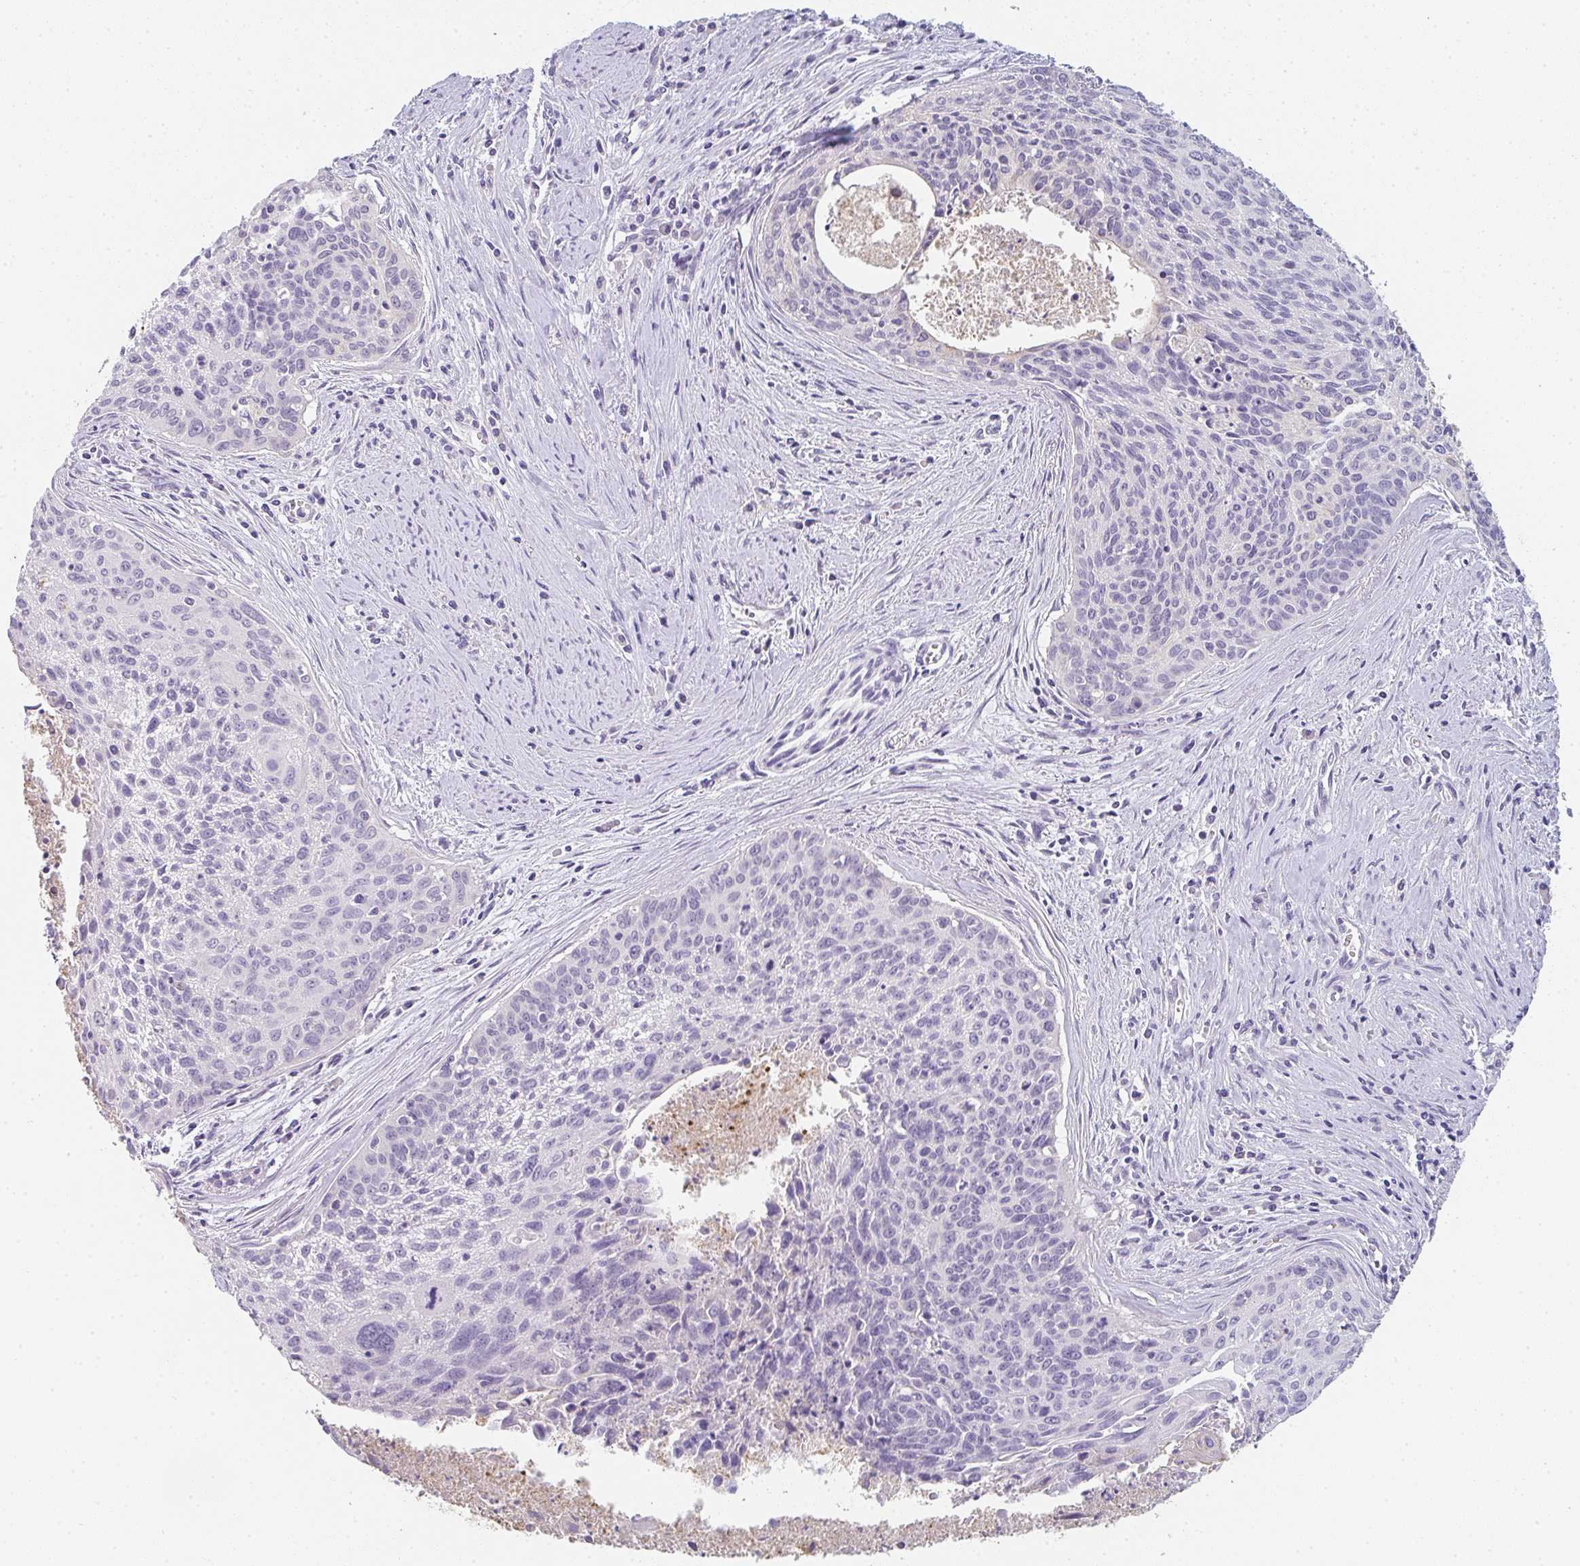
{"staining": {"intensity": "negative", "quantity": "none", "location": "none"}, "tissue": "cervical cancer", "cell_type": "Tumor cells", "image_type": "cancer", "snomed": [{"axis": "morphology", "description": "Squamous cell carcinoma, NOS"}, {"axis": "topography", "description": "Cervix"}], "caption": "A high-resolution micrograph shows immunohistochemistry staining of cervical cancer, which displays no significant positivity in tumor cells. The staining is performed using DAB brown chromogen with nuclei counter-stained in using hematoxylin.", "gene": "C1QTNF8", "patient": {"sex": "female", "age": 55}}